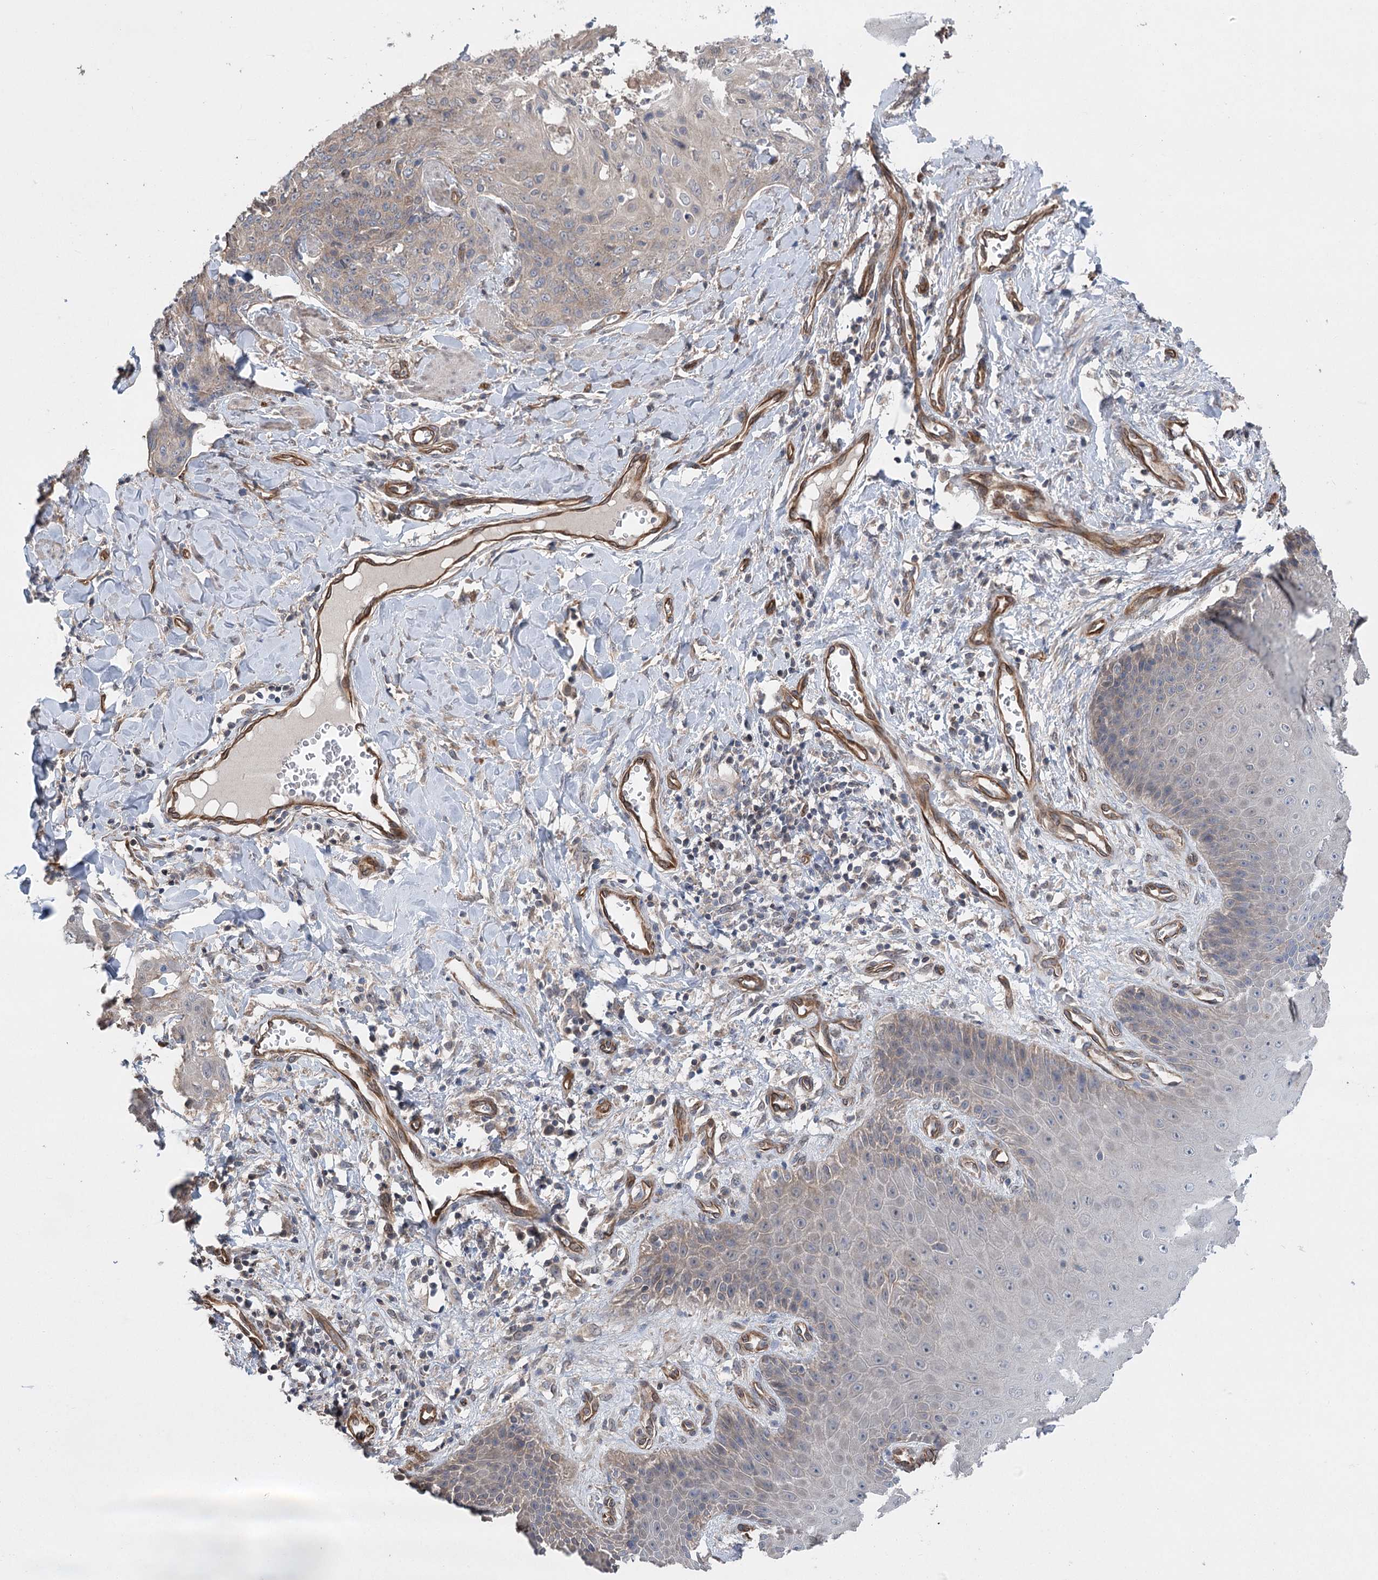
{"staining": {"intensity": "weak", "quantity": "<25%", "location": "cytoplasmic/membranous"}, "tissue": "skin cancer", "cell_type": "Tumor cells", "image_type": "cancer", "snomed": [{"axis": "morphology", "description": "Squamous cell carcinoma, NOS"}, {"axis": "topography", "description": "Skin"}, {"axis": "topography", "description": "Vulva"}], "caption": "An immunohistochemistry (IHC) photomicrograph of skin squamous cell carcinoma is shown. There is no staining in tumor cells of skin squamous cell carcinoma.", "gene": "RWDD4", "patient": {"sex": "female", "age": 85}}